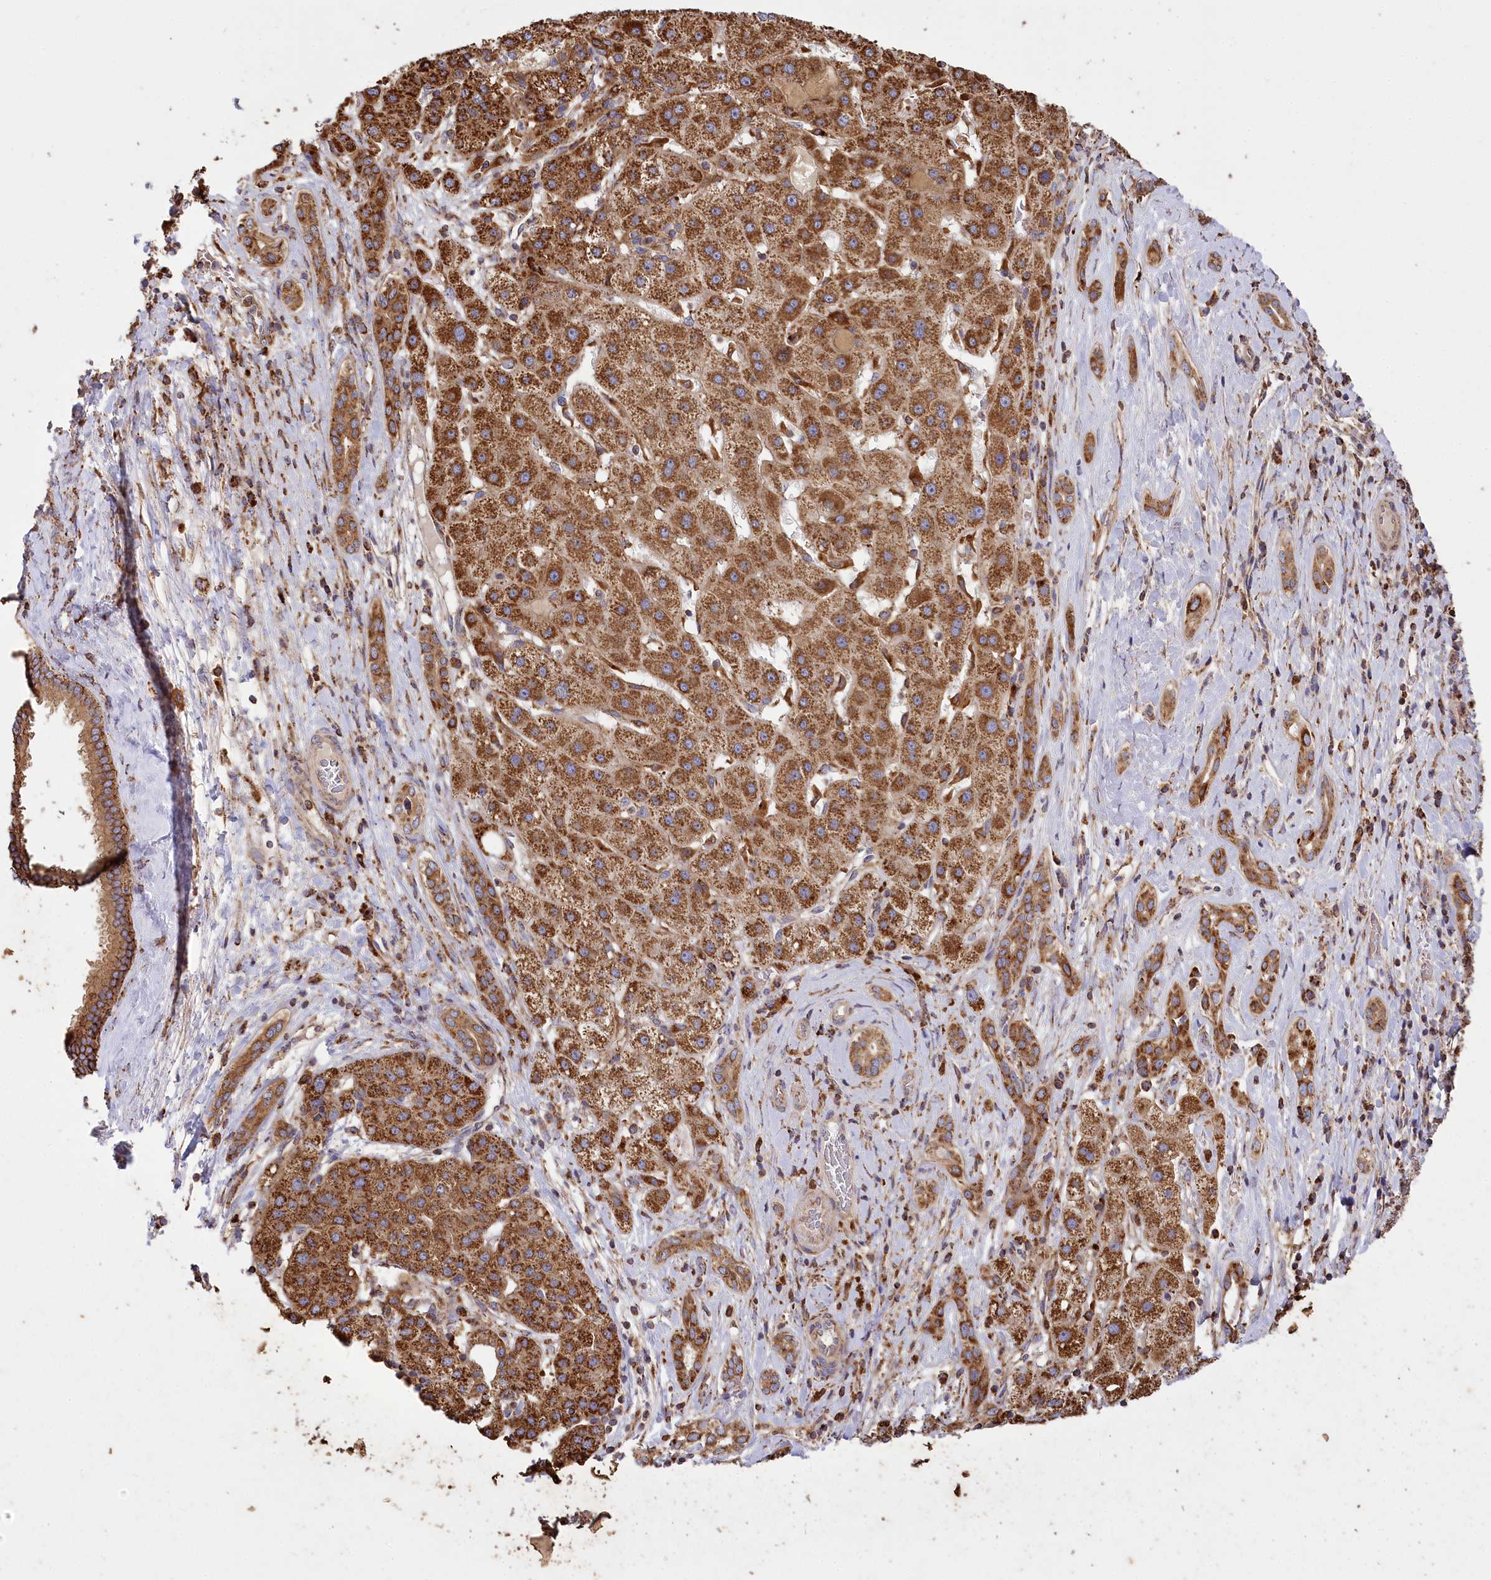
{"staining": {"intensity": "strong", "quantity": ">75%", "location": "cytoplasmic/membranous"}, "tissue": "liver cancer", "cell_type": "Tumor cells", "image_type": "cancer", "snomed": [{"axis": "morphology", "description": "Carcinoma, Hepatocellular, NOS"}, {"axis": "topography", "description": "Liver"}], "caption": "The photomicrograph displays staining of liver hepatocellular carcinoma, revealing strong cytoplasmic/membranous protein expression (brown color) within tumor cells. The staining was performed using DAB (3,3'-diaminobenzidine) to visualize the protein expression in brown, while the nuclei were stained in blue with hematoxylin (Magnification: 20x).", "gene": "CARD19", "patient": {"sex": "male", "age": 65}}